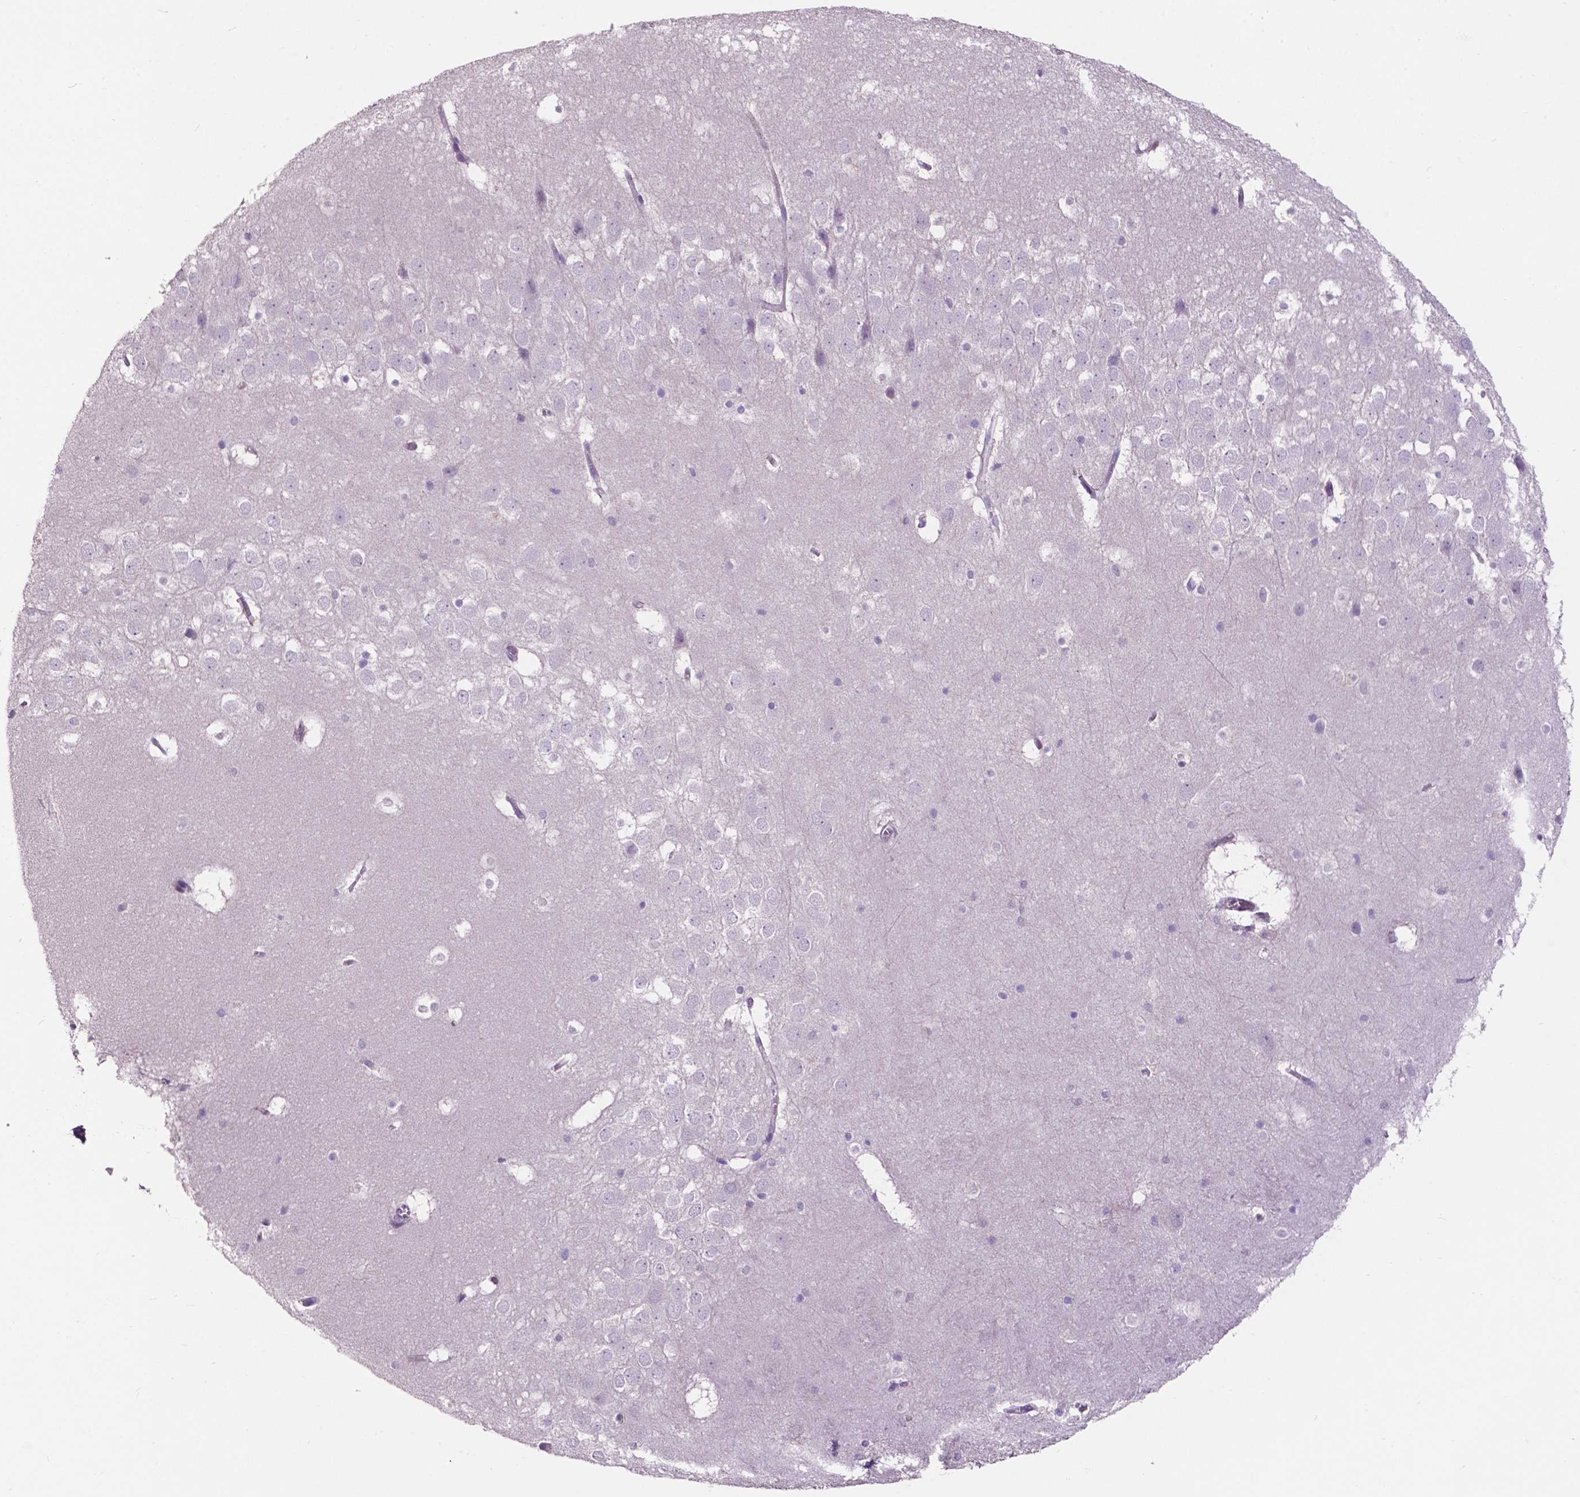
{"staining": {"intensity": "negative", "quantity": "none", "location": "none"}, "tissue": "hippocampus", "cell_type": "Glial cells", "image_type": "normal", "snomed": [{"axis": "morphology", "description": "Normal tissue, NOS"}, {"axis": "topography", "description": "Hippocampus"}], "caption": "This is an immunohistochemistry (IHC) photomicrograph of benign hippocampus. There is no expression in glial cells.", "gene": "PLSCR1", "patient": {"sex": "male", "age": 45}}